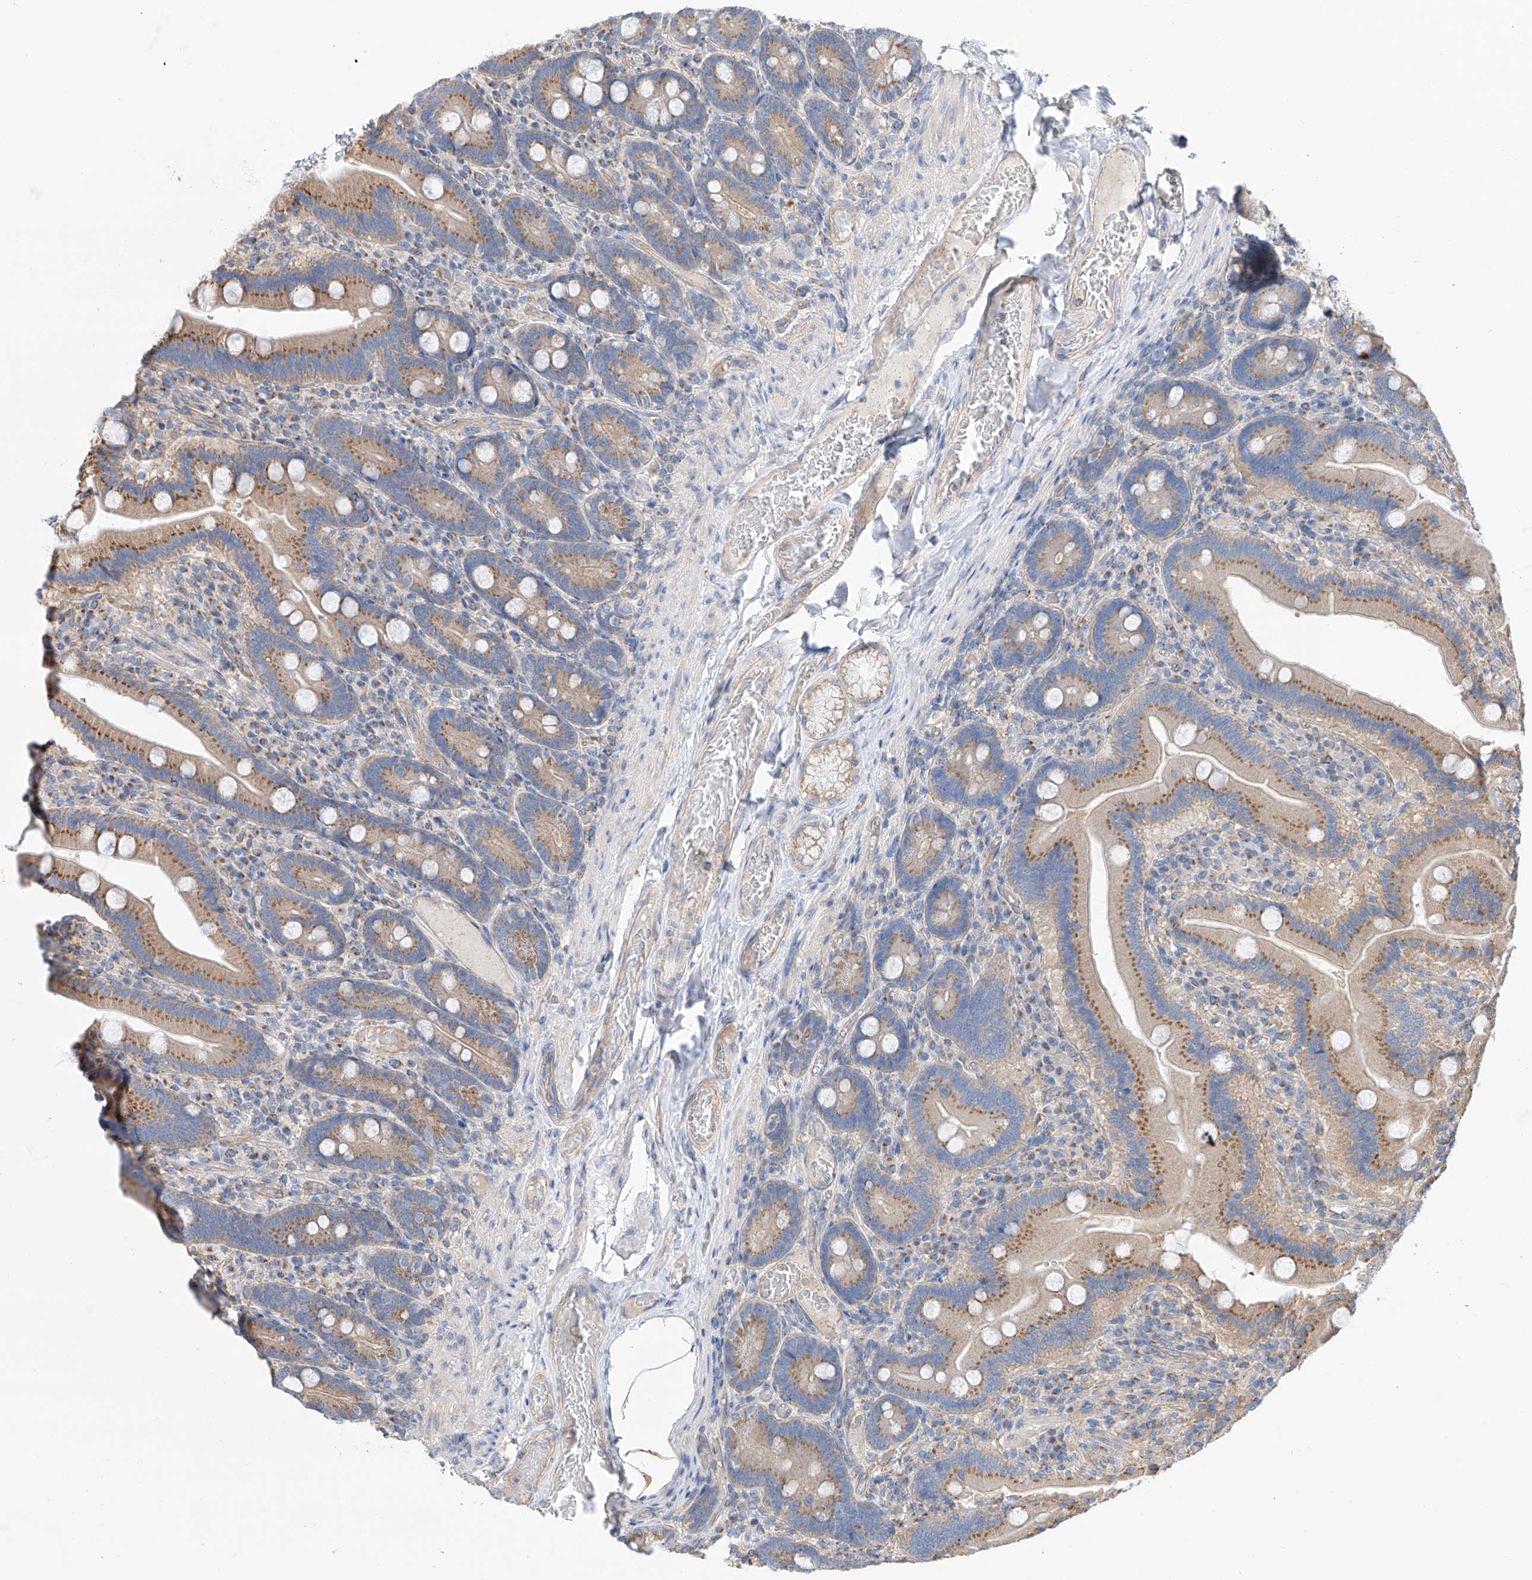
{"staining": {"intensity": "moderate", "quantity": ">75%", "location": "cytoplasmic/membranous"}, "tissue": "duodenum", "cell_type": "Glandular cells", "image_type": "normal", "snomed": [{"axis": "morphology", "description": "Normal tissue, NOS"}, {"axis": "topography", "description": "Duodenum"}], "caption": "Glandular cells show moderate cytoplasmic/membranous expression in approximately >75% of cells in unremarkable duodenum. (Brightfield microscopy of DAB IHC at high magnification).", "gene": "SLC22A7", "patient": {"sex": "female", "age": 62}}